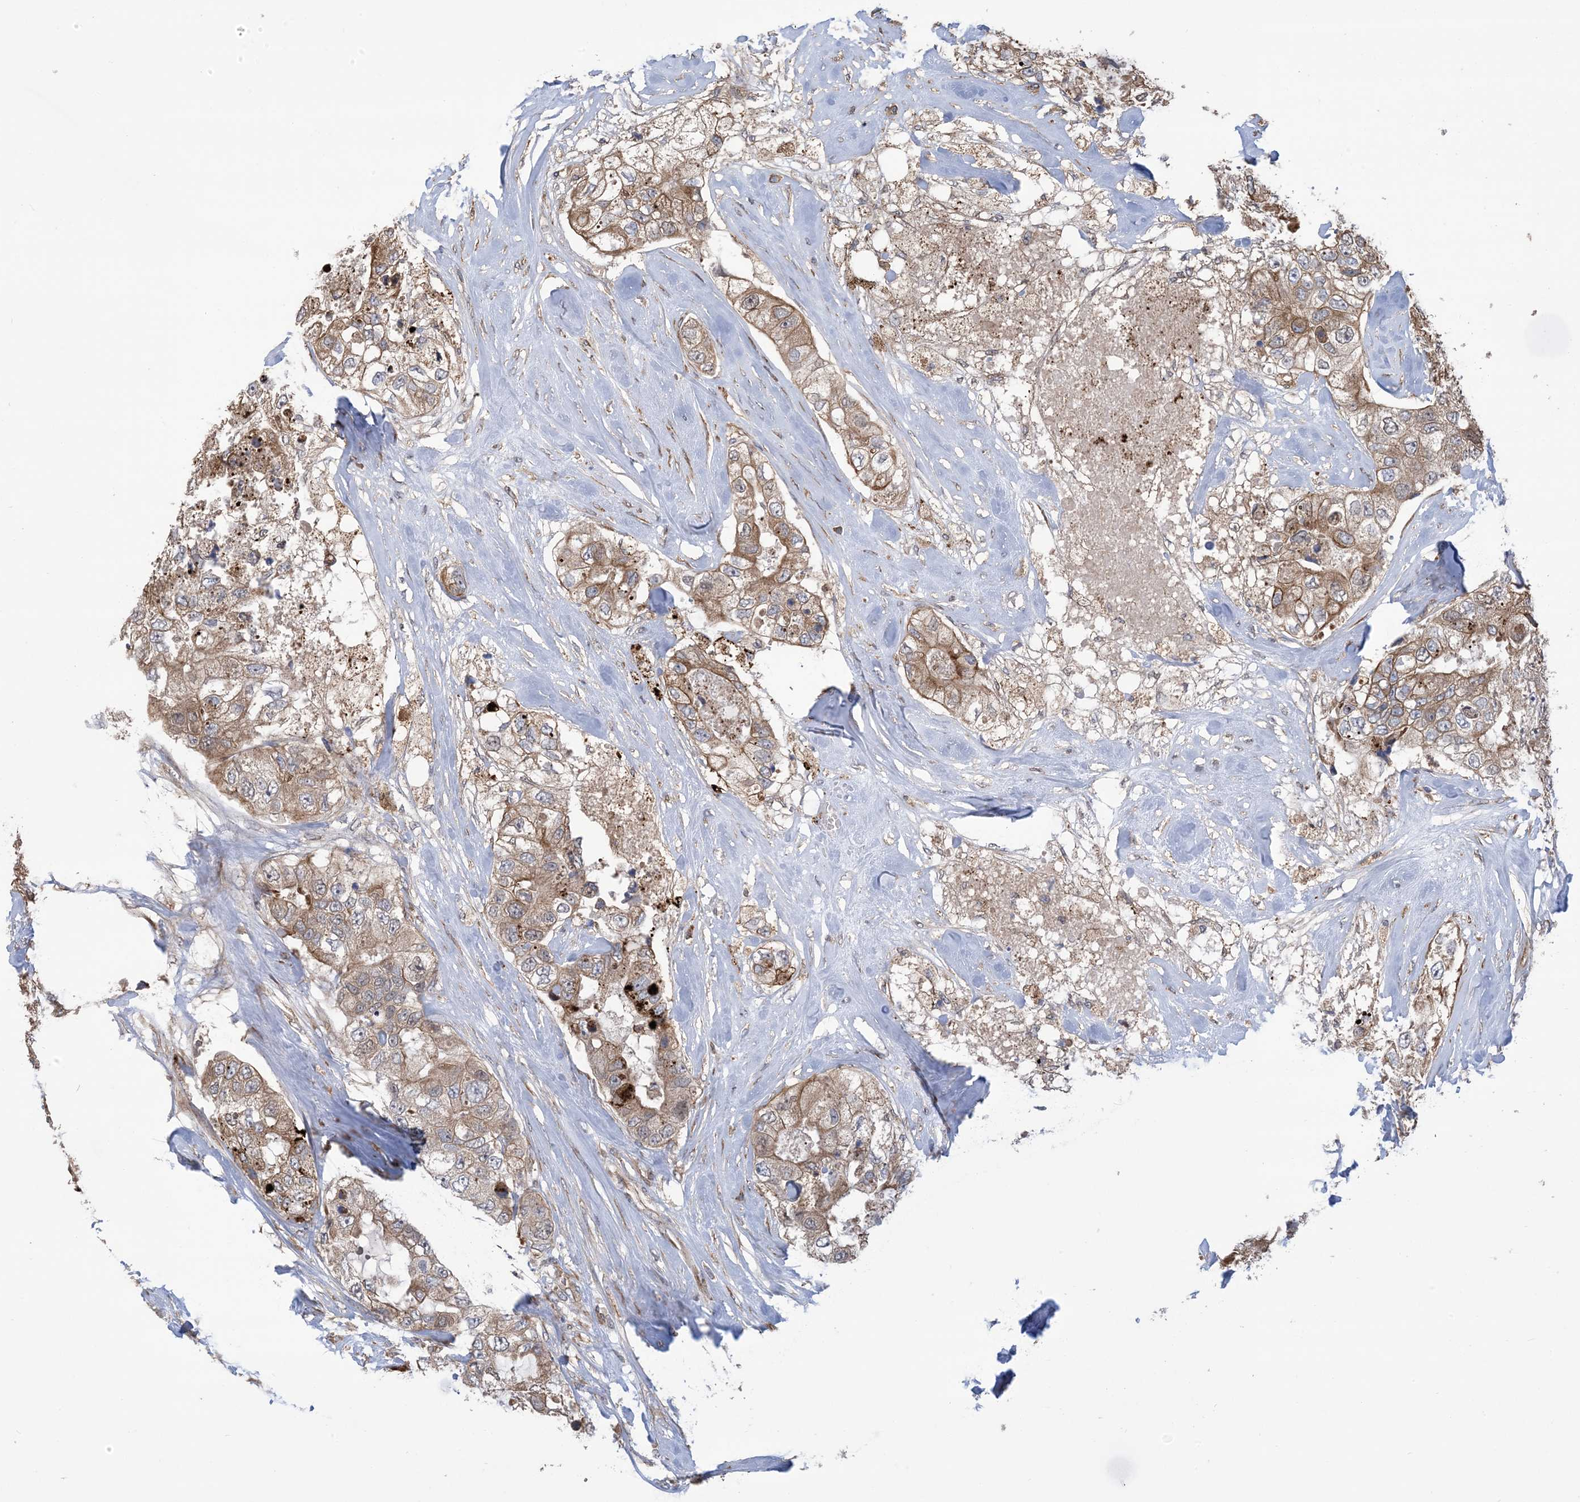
{"staining": {"intensity": "moderate", "quantity": ">75%", "location": "cytoplasmic/membranous"}, "tissue": "breast cancer", "cell_type": "Tumor cells", "image_type": "cancer", "snomed": [{"axis": "morphology", "description": "Duct carcinoma"}, {"axis": "topography", "description": "Breast"}], "caption": "IHC (DAB) staining of breast infiltrating ductal carcinoma reveals moderate cytoplasmic/membranous protein expression in about >75% of tumor cells. (Stains: DAB (3,3'-diaminobenzidine) in brown, nuclei in blue, Microscopy: brightfield microscopy at high magnification).", "gene": "CLEC16A", "patient": {"sex": "female", "age": 62}}